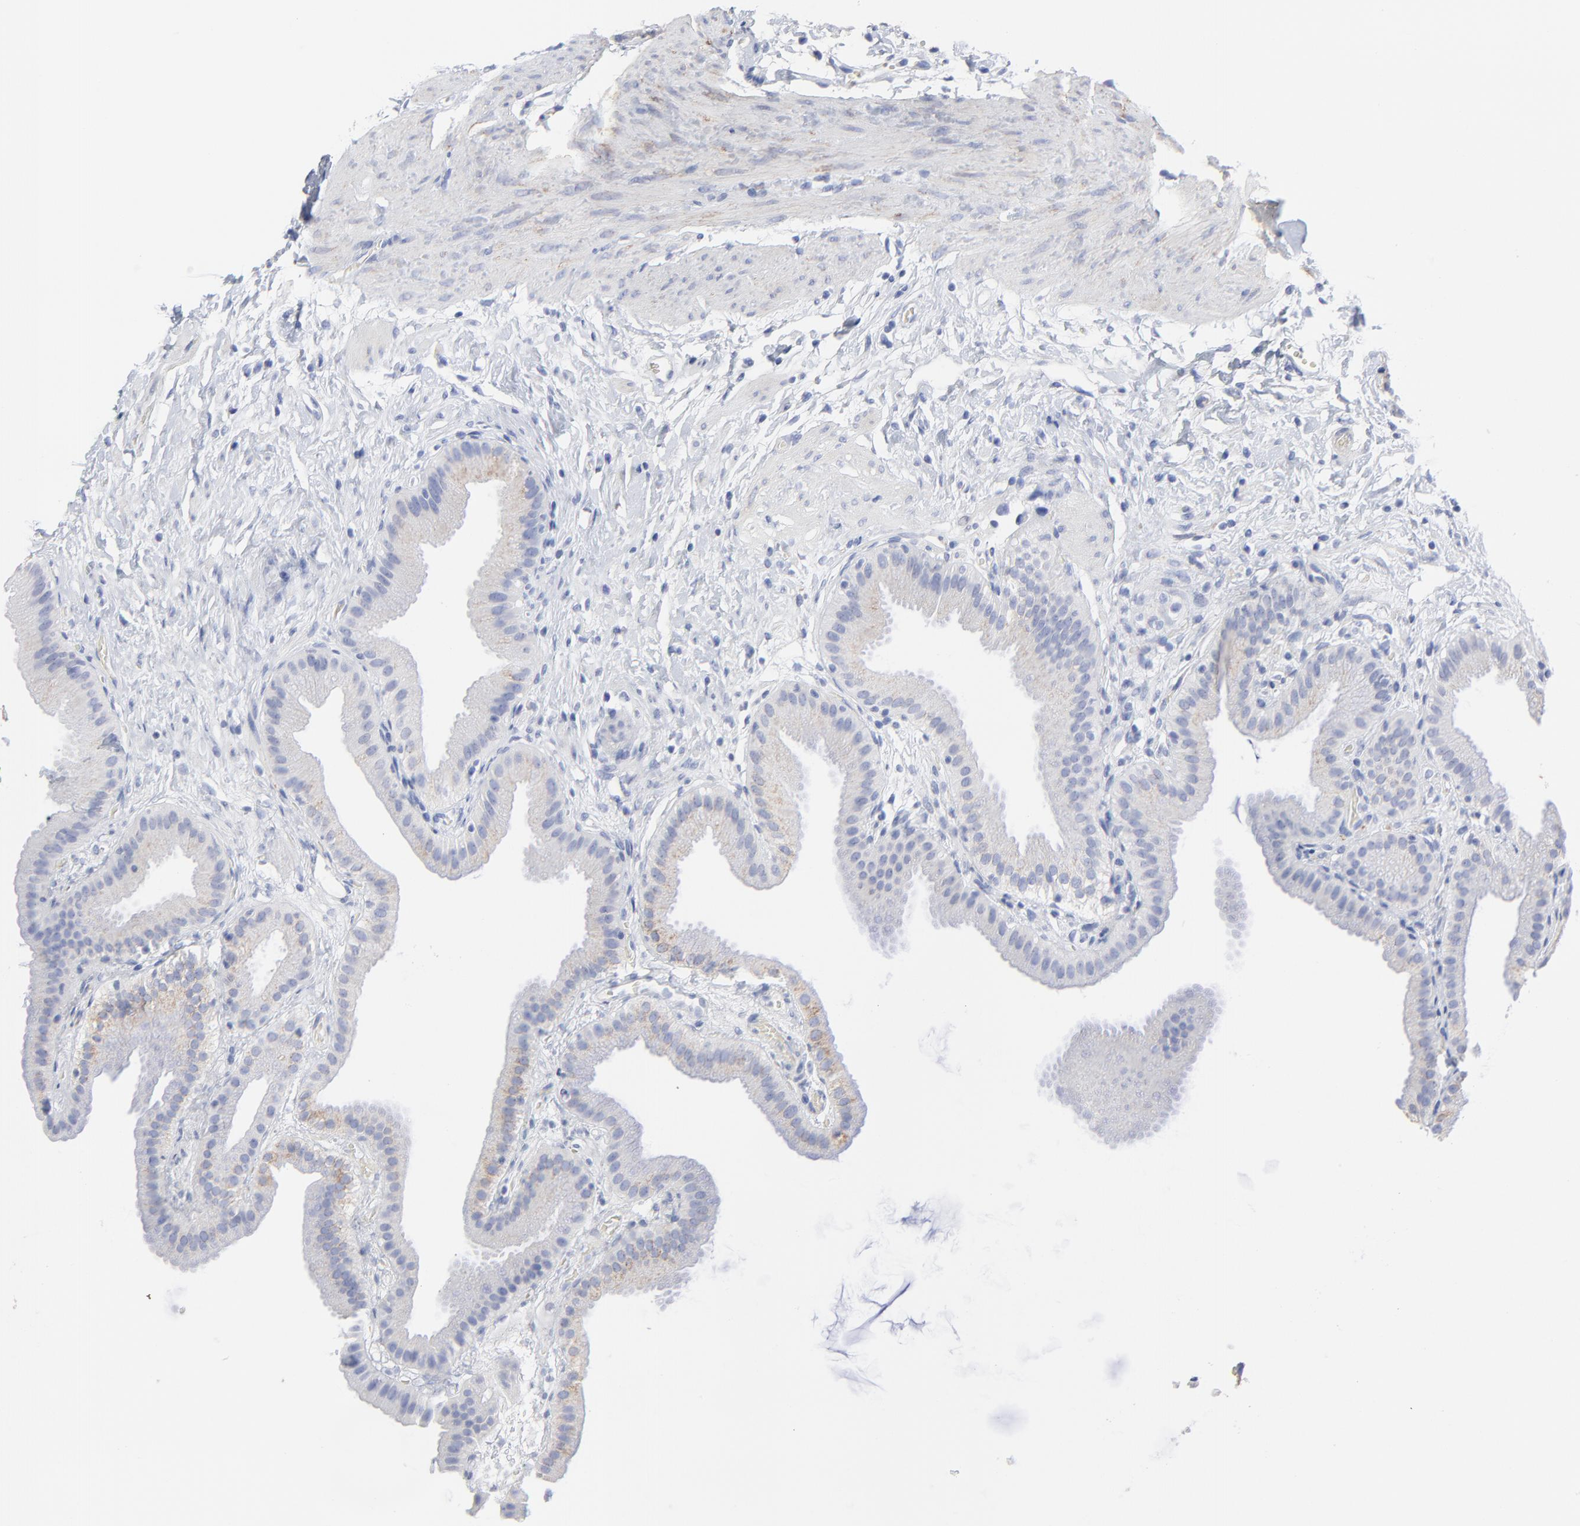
{"staining": {"intensity": "weak", "quantity": "<25%", "location": "cytoplasmic/membranous"}, "tissue": "gallbladder", "cell_type": "Glandular cells", "image_type": "normal", "snomed": [{"axis": "morphology", "description": "Normal tissue, NOS"}, {"axis": "topography", "description": "Gallbladder"}], "caption": "Immunohistochemistry (IHC) of unremarkable gallbladder displays no staining in glandular cells. The staining is performed using DAB (3,3'-diaminobenzidine) brown chromogen with nuclei counter-stained in using hematoxylin.", "gene": "CNTN3", "patient": {"sex": "female", "age": 63}}